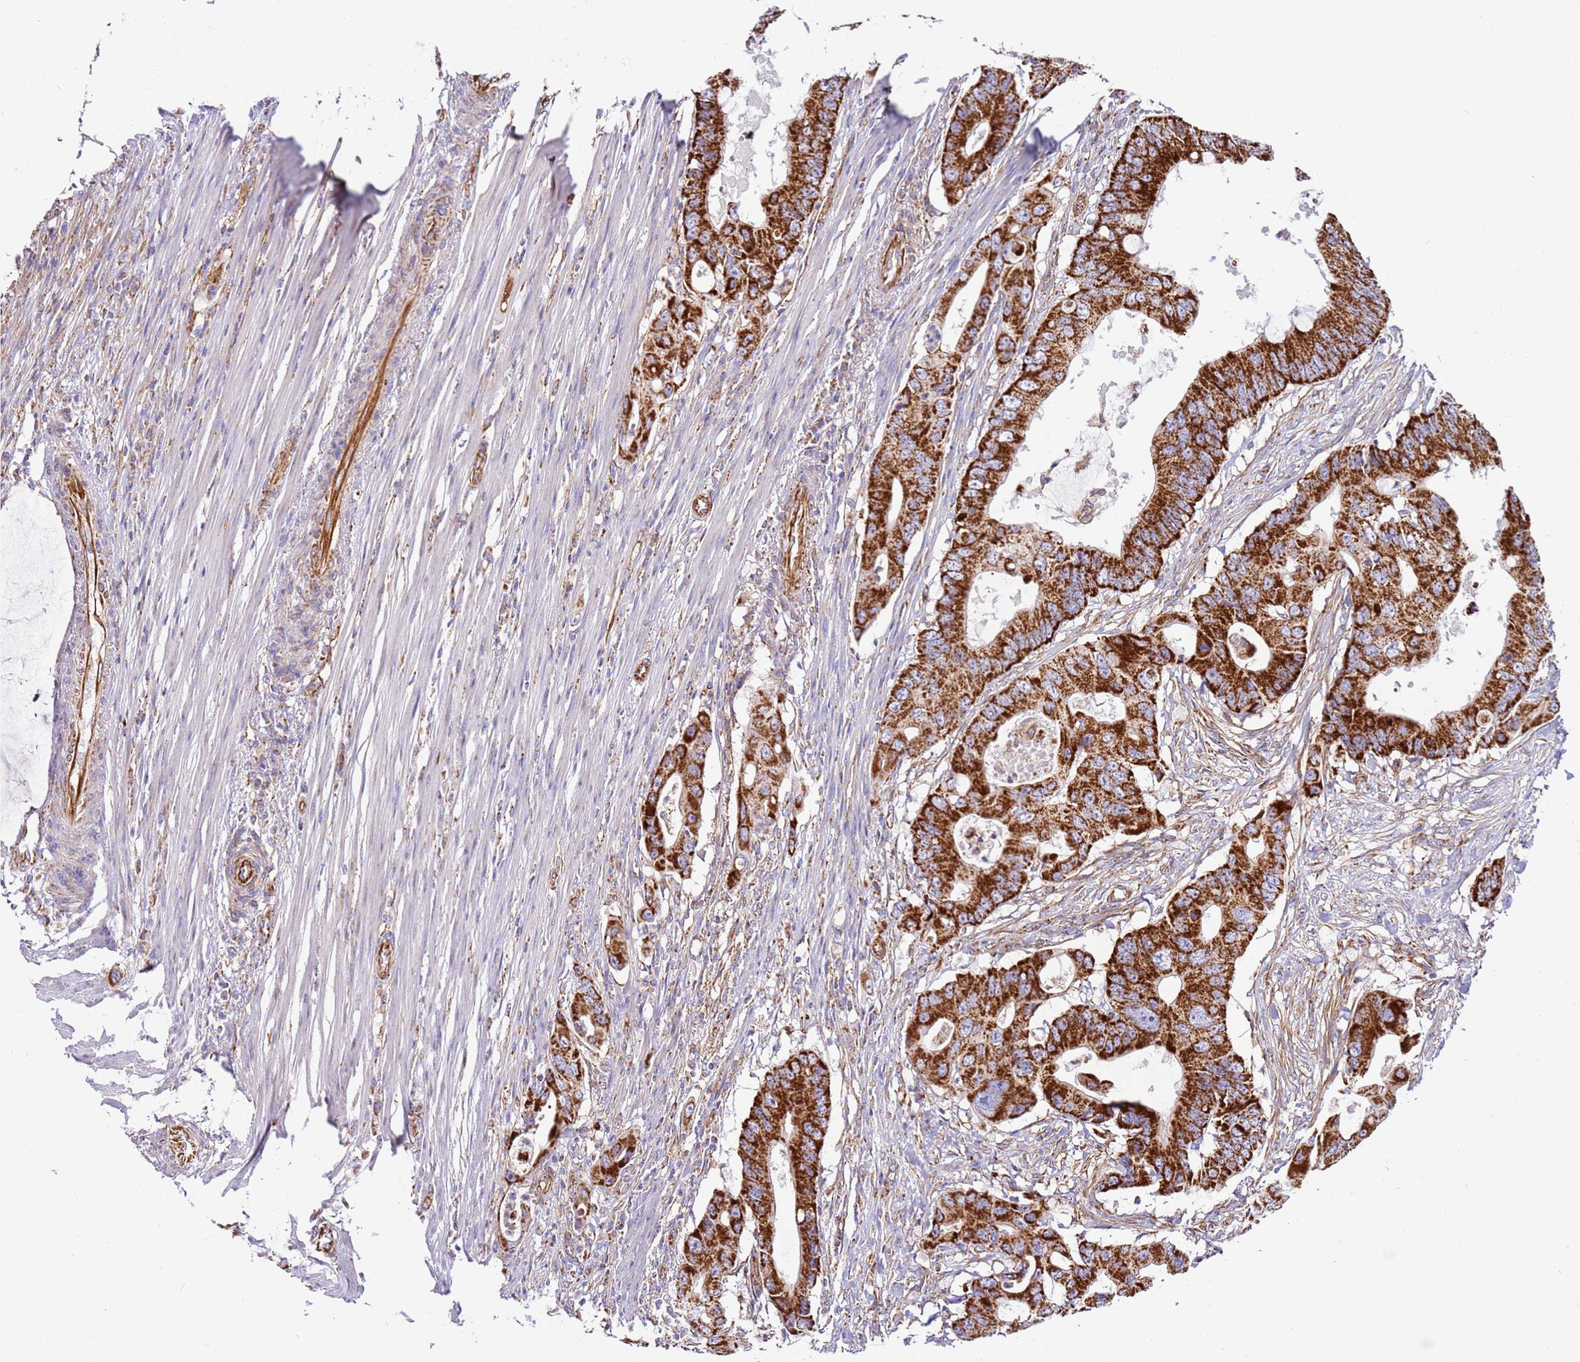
{"staining": {"intensity": "strong", "quantity": ">75%", "location": "cytoplasmic/membranous"}, "tissue": "colorectal cancer", "cell_type": "Tumor cells", "image_type": "cancer", "snomed": [{"axis": "morphology", "description": "Adenocarcinoma, NOS"}, {"axis": "topography", "description": "Colon"}], "caption": "Colorectal adenocarcinoma stained with a brown dye displays strong cytoplasmic/membranous positive staining in about >75% of tumor cells.", "gene": "MRPL20", "patient": {"sex": "male", "age": 71}}